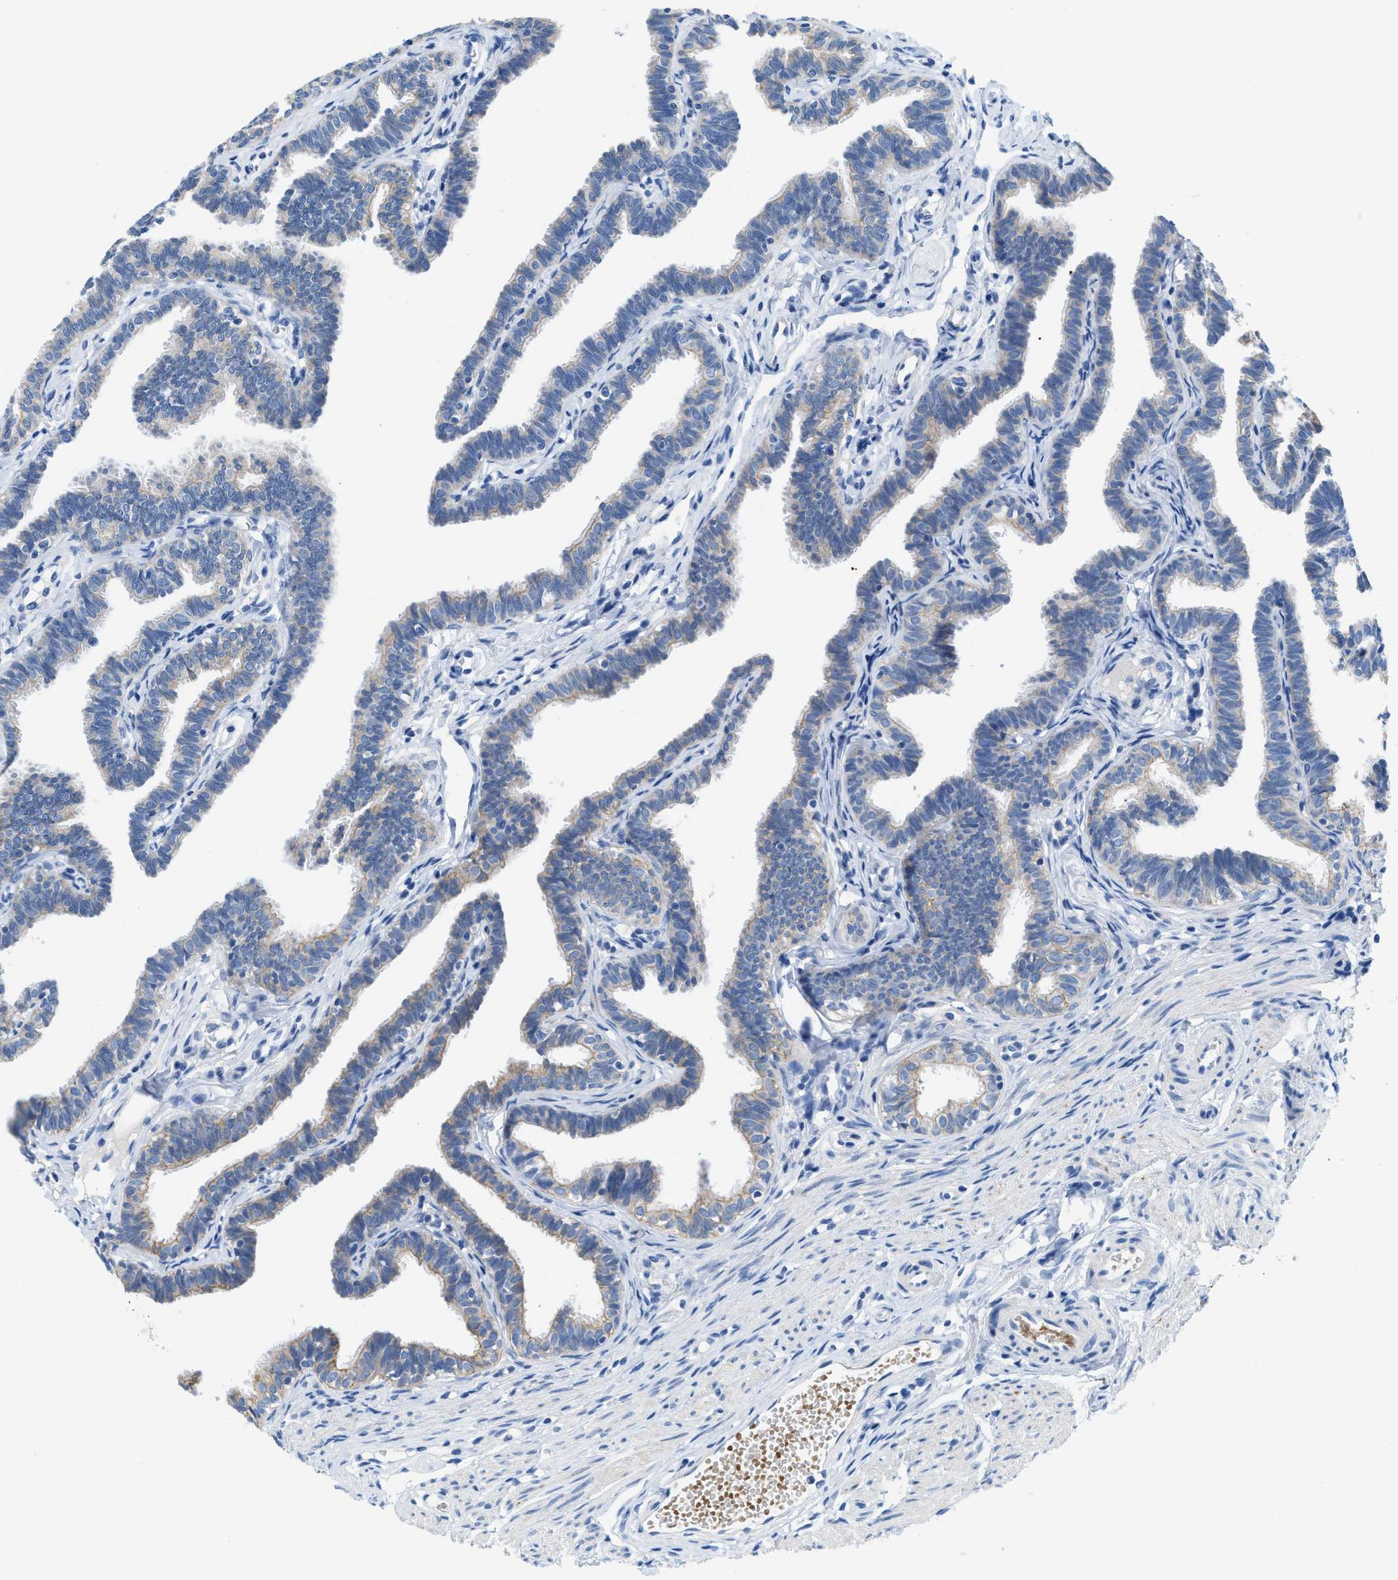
{"staining": {"intensity": "moderate", "quantity": "25%-75%", "location": "cytoplasmic/membranous"}, "tissue": "fallopian tube", "cell_type": "Glandular cells", "image_type": "normal", "snomed": [{"axis": "morphology", "description": "Normal tissue, NOS"}, {"axis": "topography", "description": "Fallopian tube"}, {"axis": "topography", "description": "Ovary"}], "caption": "Immunohistochemistry (IHC) (DAB (3,3'-diaminobenzidine)) staining of normal fallopian tube displays moderate cytoplasmic/membranous protein expression in approximately 25%-75% of glandular cells.", "gene": "BPGM", "patient": {"sex": "female", "age": 23}}